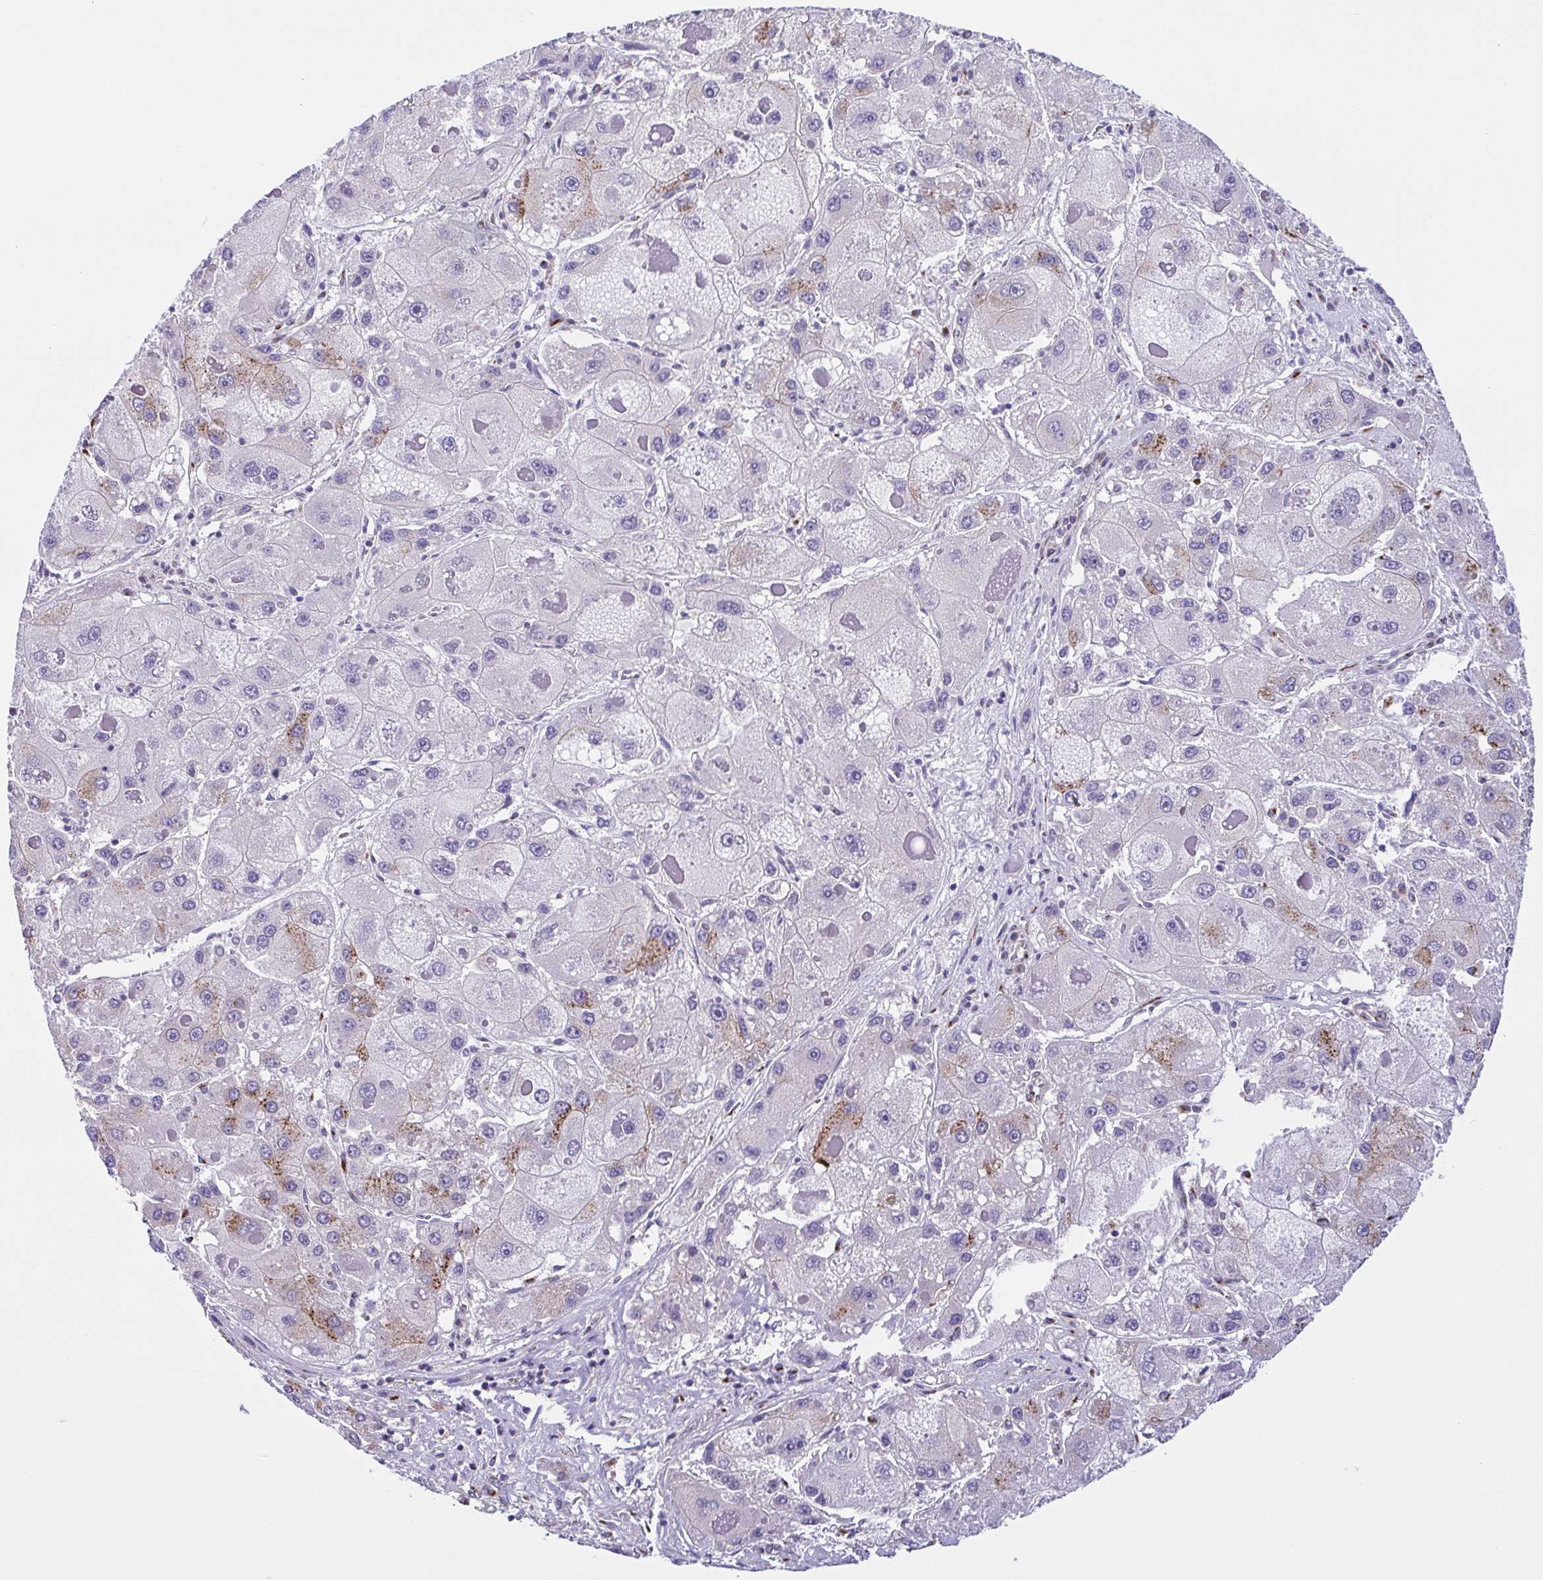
{"staining": {"intensity": "moderate", "quantity": "<25%", "location": "cytoplasmic/membranous"}, "tissue": "liver cancer", "cell_type": "Tumor cells", "image_type": "cancer", "snomed": [{"axis": "morphology", "description": "Carcinoma, Hepatocellular, NOS"}, {"axis": "topography", "description": "Liver"}], "caption": "Liver hepatocellular carcinoma stained with a protein marker reveals moderate staining in tumor cells.", "gene": "COL17A1", "patient": {"sex": "female", "age": 73}}